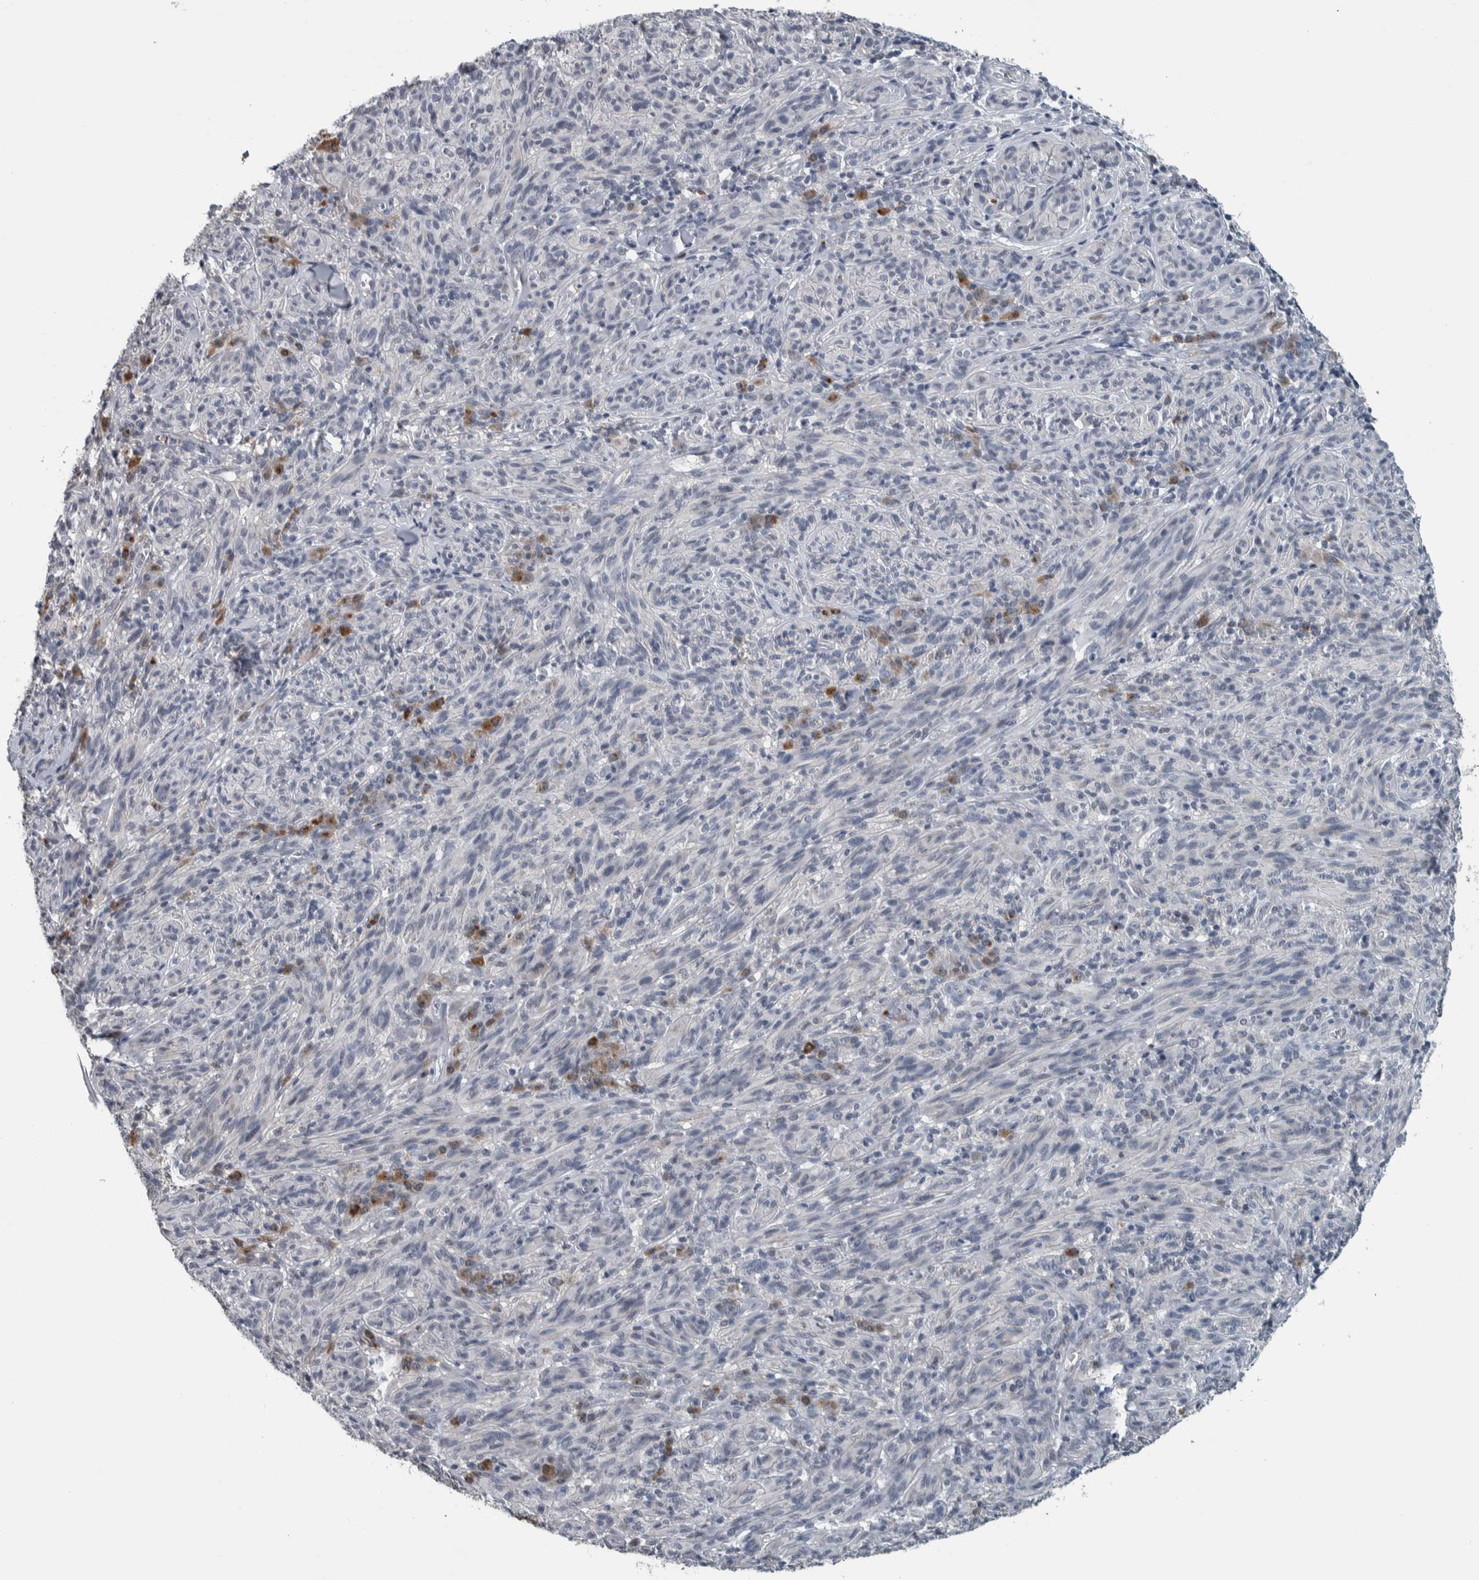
{"staining": {"intensity": "negative", "quantity": "none", "location": "none"}, "tissue": "melanoma", "cell_type": "Tumor cells", "image_type": "cancer", "snomed": [{"axis": "morphology", "description": "Malignant melanoma, NOS"}, {"axis": "topography", "description": "Skin of head"}], "caption": "Immunohistochemistry (IHC) histopathology image of human melanoma stained for a protein (brown), which reveals no expression in tumor cells.", "gene": "CAVIN4", "patient": {"sex": "male", "age": 96}}